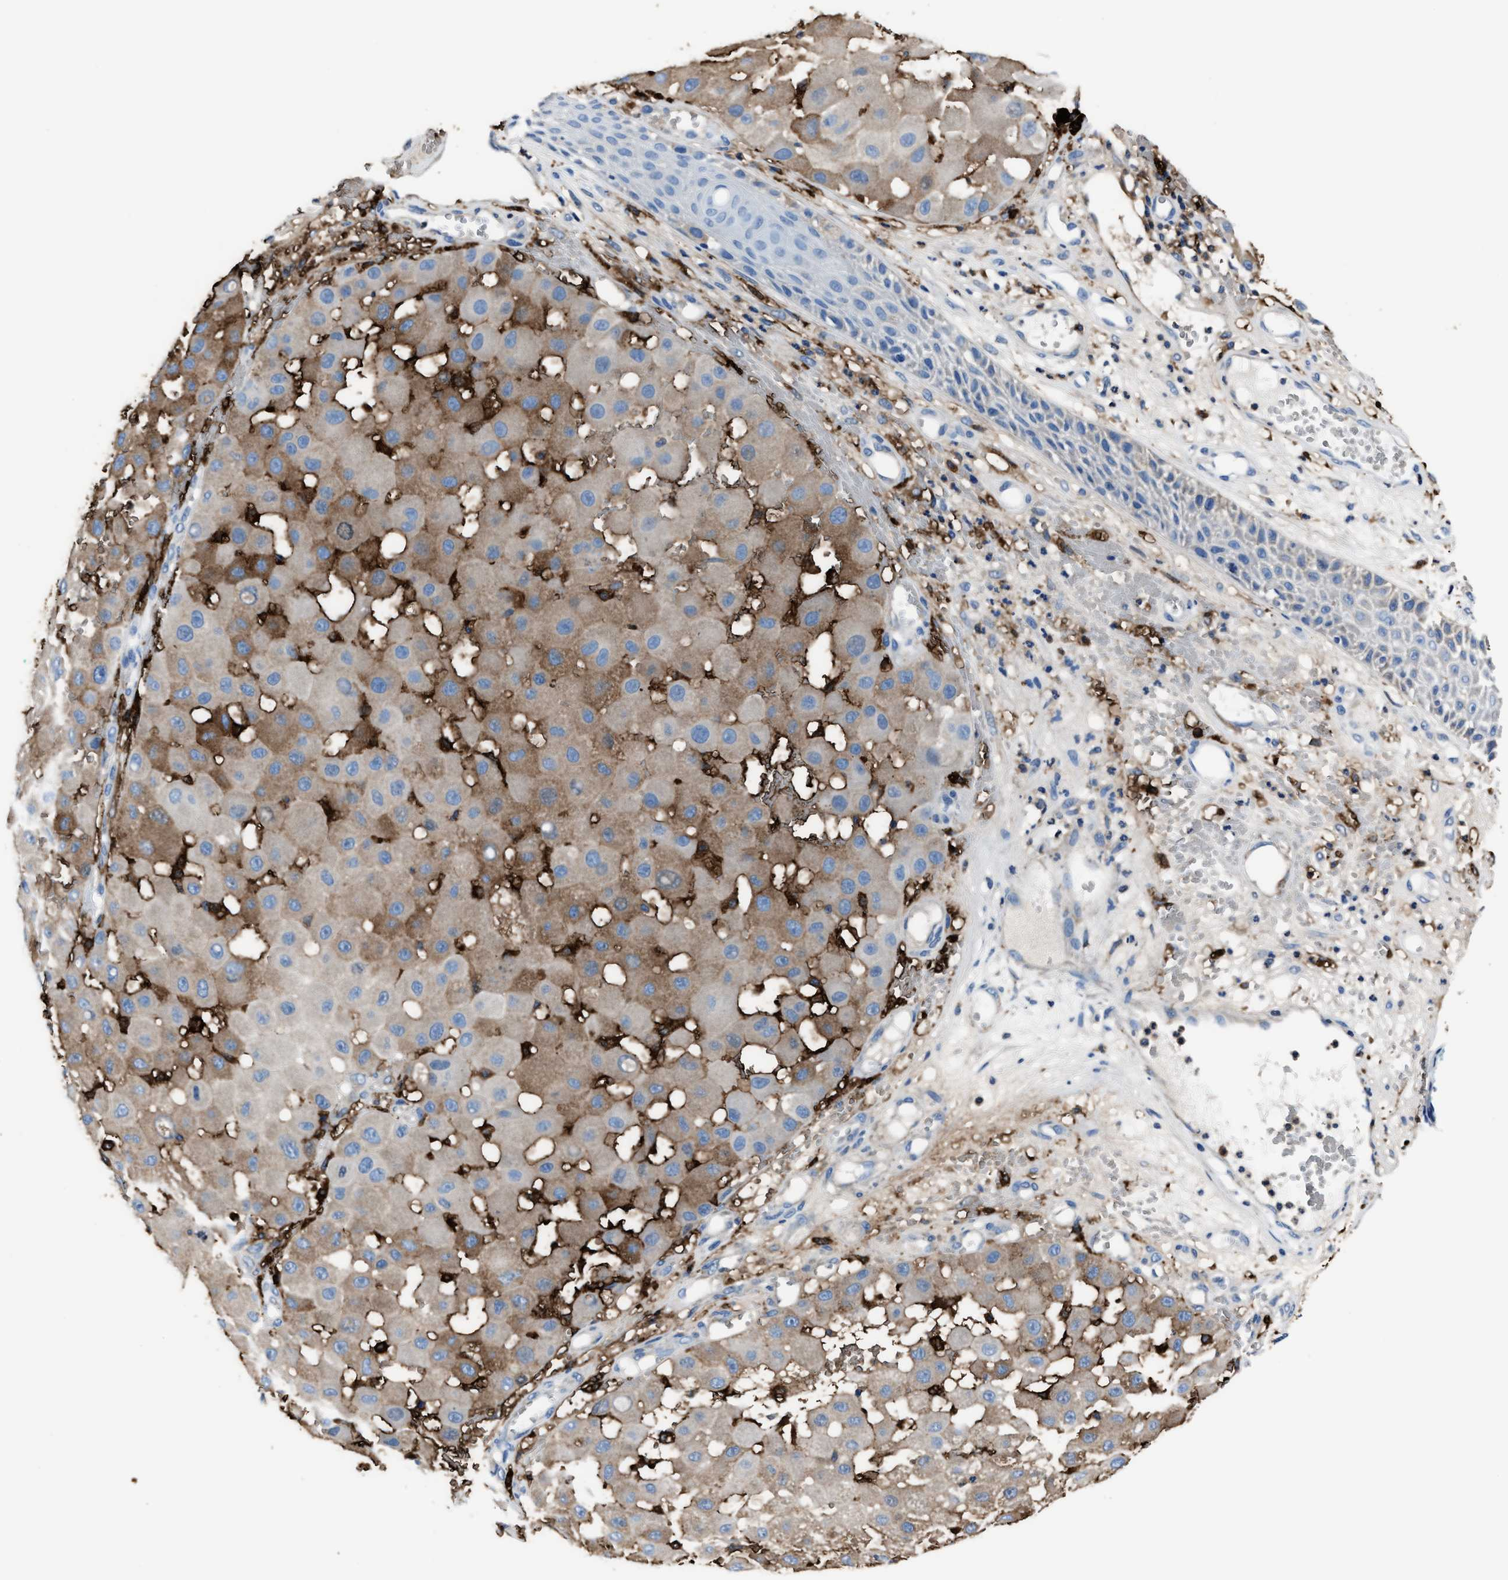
{"staining": {"intensity": "weak", "quantity": "25%-75%", "location": "cytoplasmic/membranous"}, "tissue": "melanoma", "cell_type": "Tumor cells", "image_type": "cancer", "snomed": [{"axis": "morphology", "description": "Malignant melanoma, NOS"}, {"axis": "topography", "description": "Skin"}], "caption": "High-power microscopy captured an immunohistochemistry histopathology image of malignant melanoma, revealing weak cytoplasmic/membranous positivity in about 25%-75% of tumor cells.", "gene": "FTL", "patient": {"sex": "female", "age": 81}}